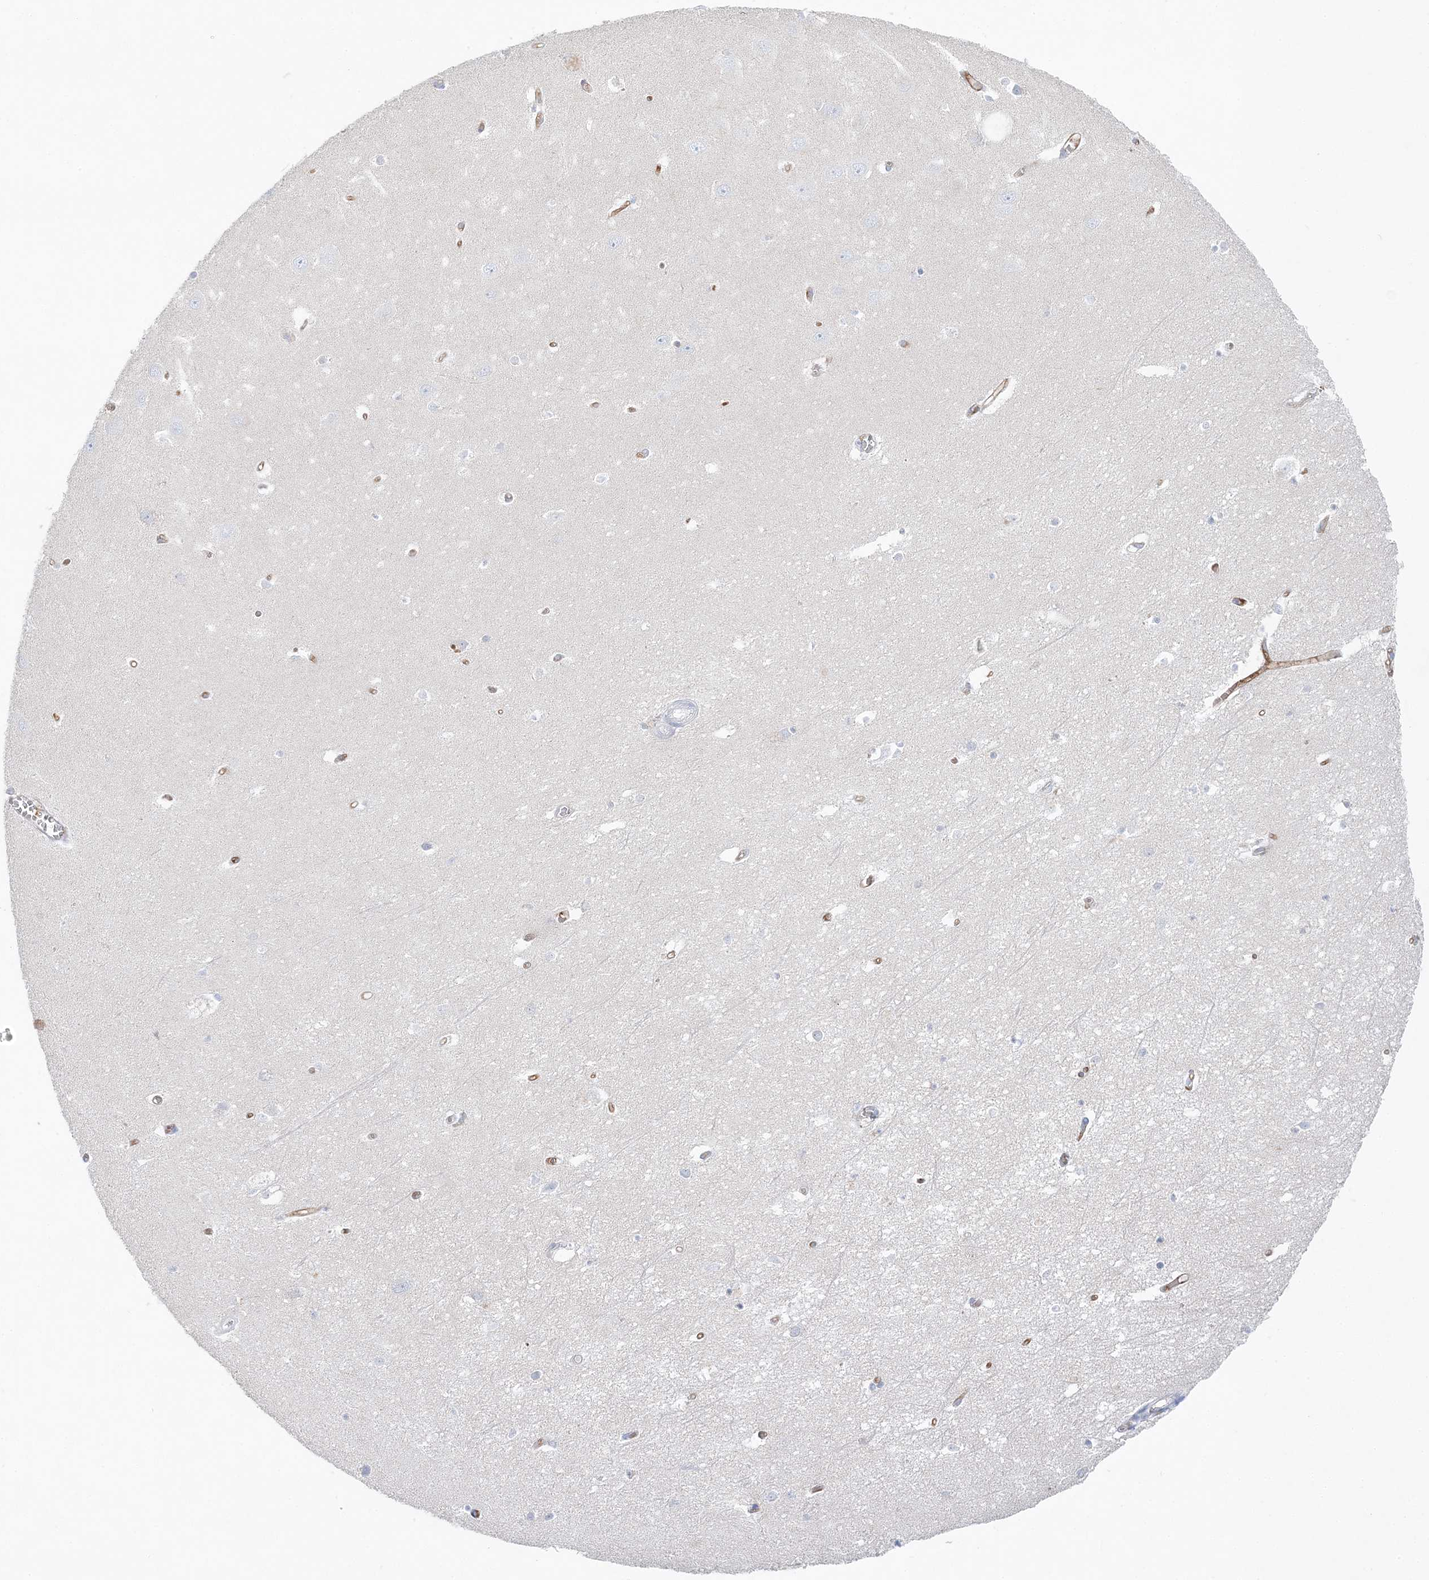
{"staining": {"intensity": "negative", "quantity": "none", "location": "none"}, "tissue": "hippocampus", "cell_type": "Glial cells", "image_type": "normal", "snomed": [{"axis": "morphology", "description": "Normal tissue, NOS"}, {"axis": "topography", "description": "Hippocampus"}], "caption": "The immunohistochemistry (IHC) histopathology image has no significant positivity in glial cells of hippocampus.", "gene": "SLC5A6", "patient": {"sex": "female", "age": 64}}